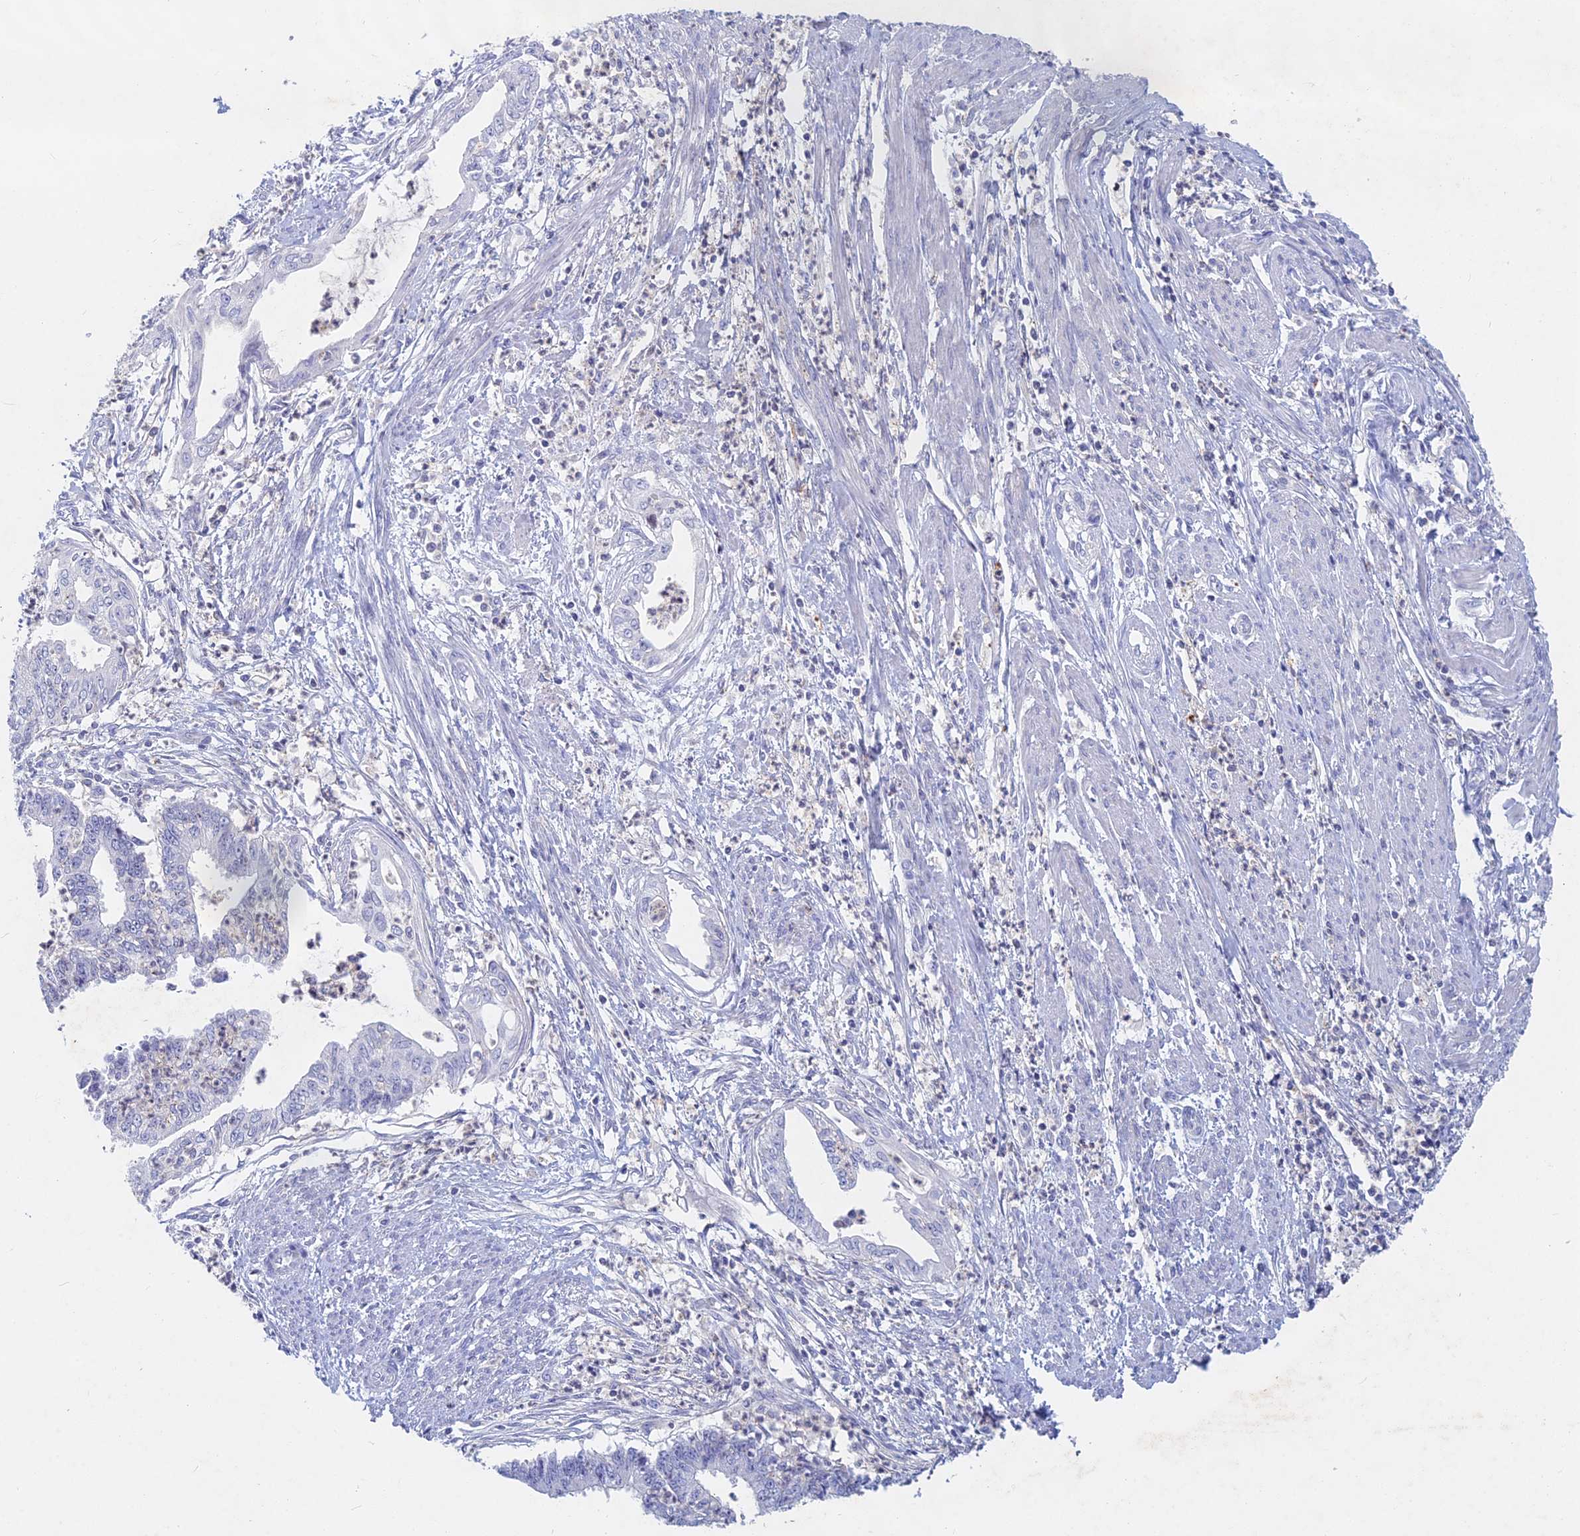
{"staining": {"intensity": "negative", "quantity": "none", "location": "none"}, "tissue": "endometrial cancer", "cell_type": "Tumor cells", "image_type": "cancer", "snomed": [{"axis": "morphology", "description": "Adenocarcinoma, NOS"}, {"axis": "topography", "description": "Endometrium"}], "caption": "Endometrial adenocarcinoma stained for a protein using immunohistochemistry displays no staining tumor cells.", "gene": "ACP7", "patient": {"sex": "female", "age": 73}}